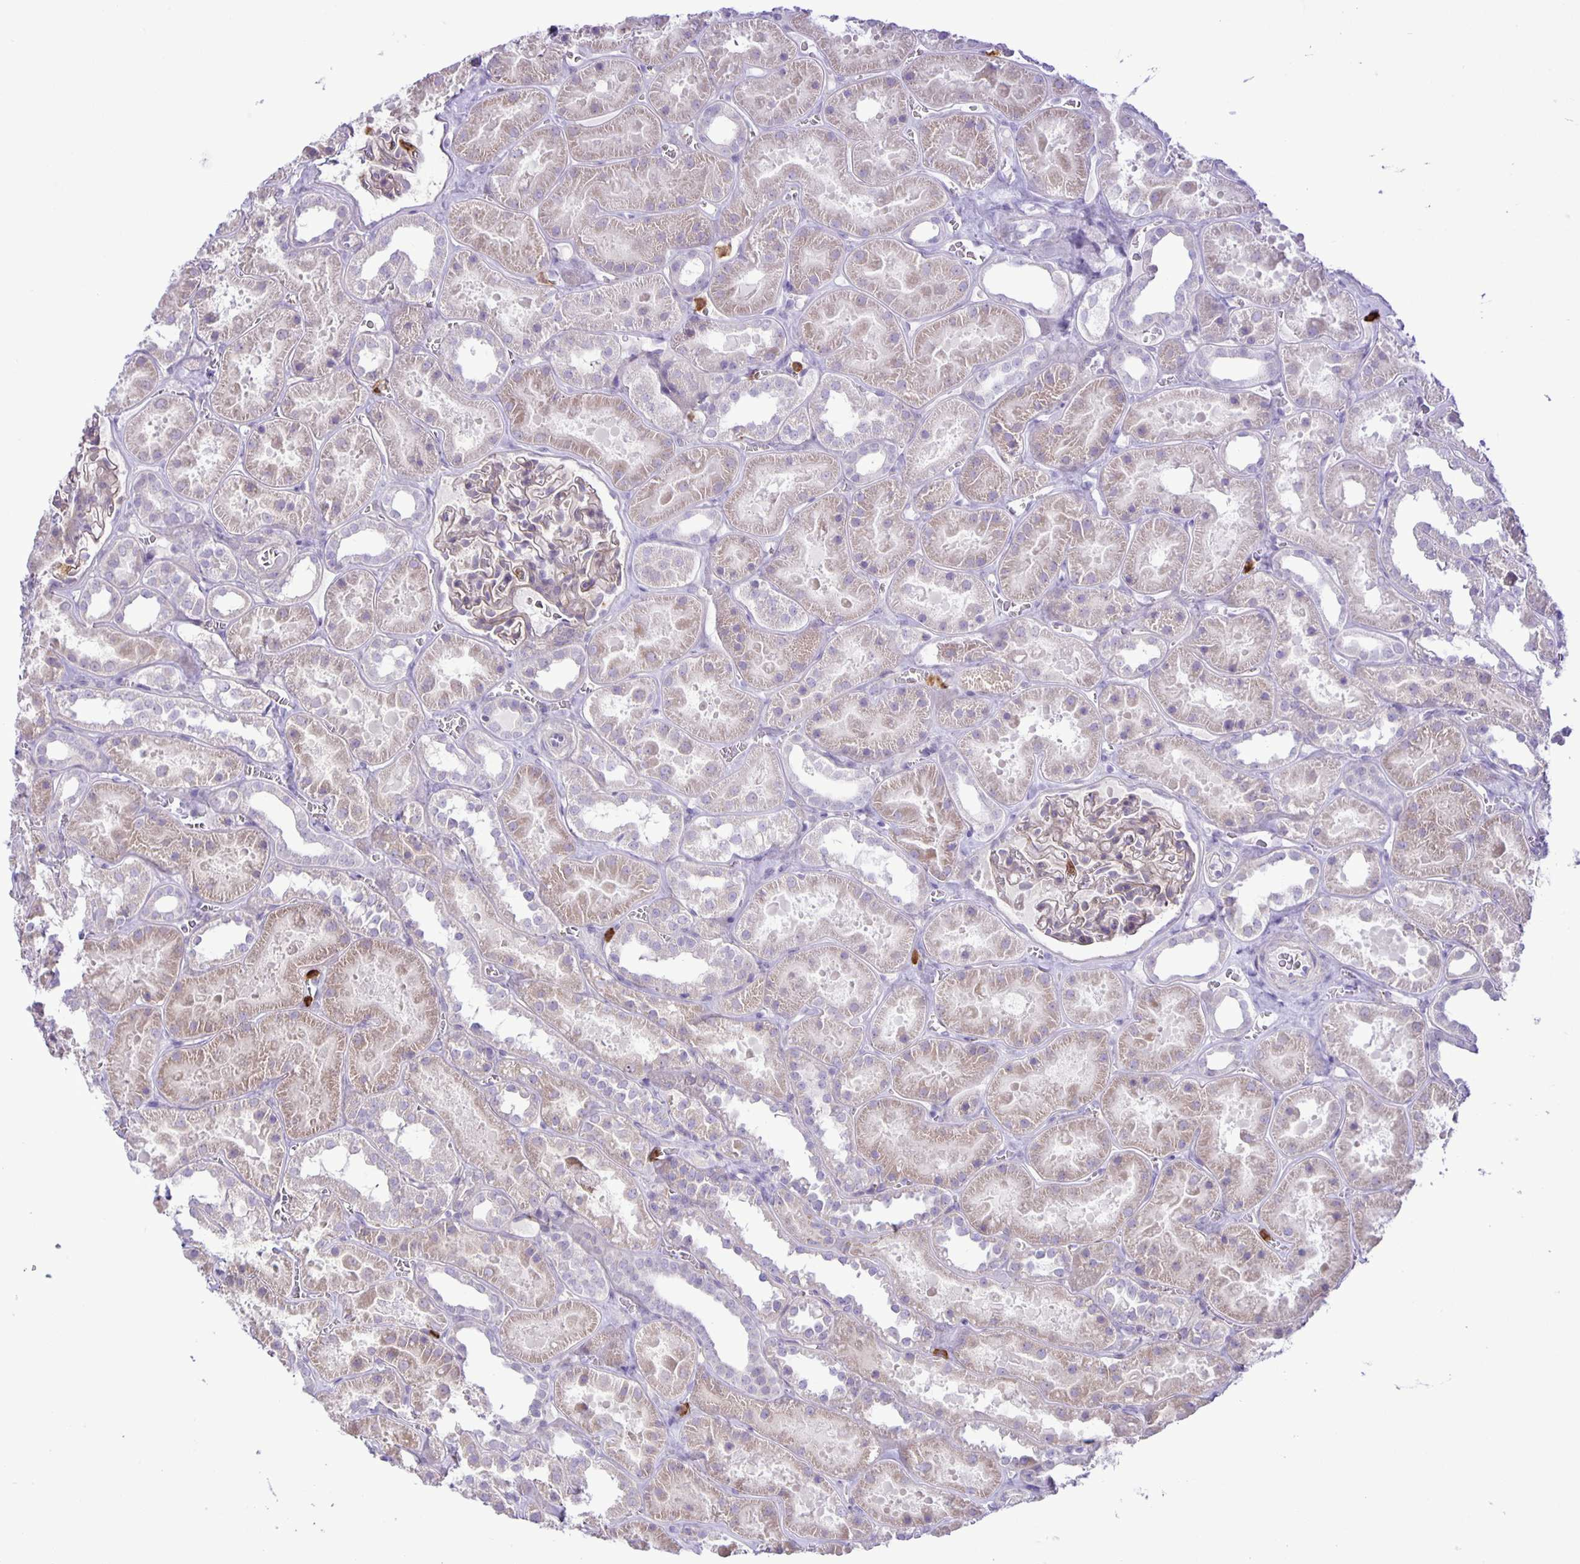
{"staining": {"intensity": "negative", "quantity": "none", "location": "none"}, "tissue": "kidney", "cell_type": "Cells in glomeruli", "image_type": "normal", "snomed": [{"axis": "morphology", "description": "Normal tissue, NOS"}, {"axis": "topography", "description": "Kidney"}], "caption": "Unremarkable kidney was stained to show a protein in brown. There is no significant expression in cells in glomeruli. Brightfield microscopy of immunohistochemistry stained with DAB (3,3'-diaminobenzidine) (brown) and hematoxylin (blue), captured at high magnification.", "gene": "ADCK1", "patient": {"sex": "female", "age": 41}}